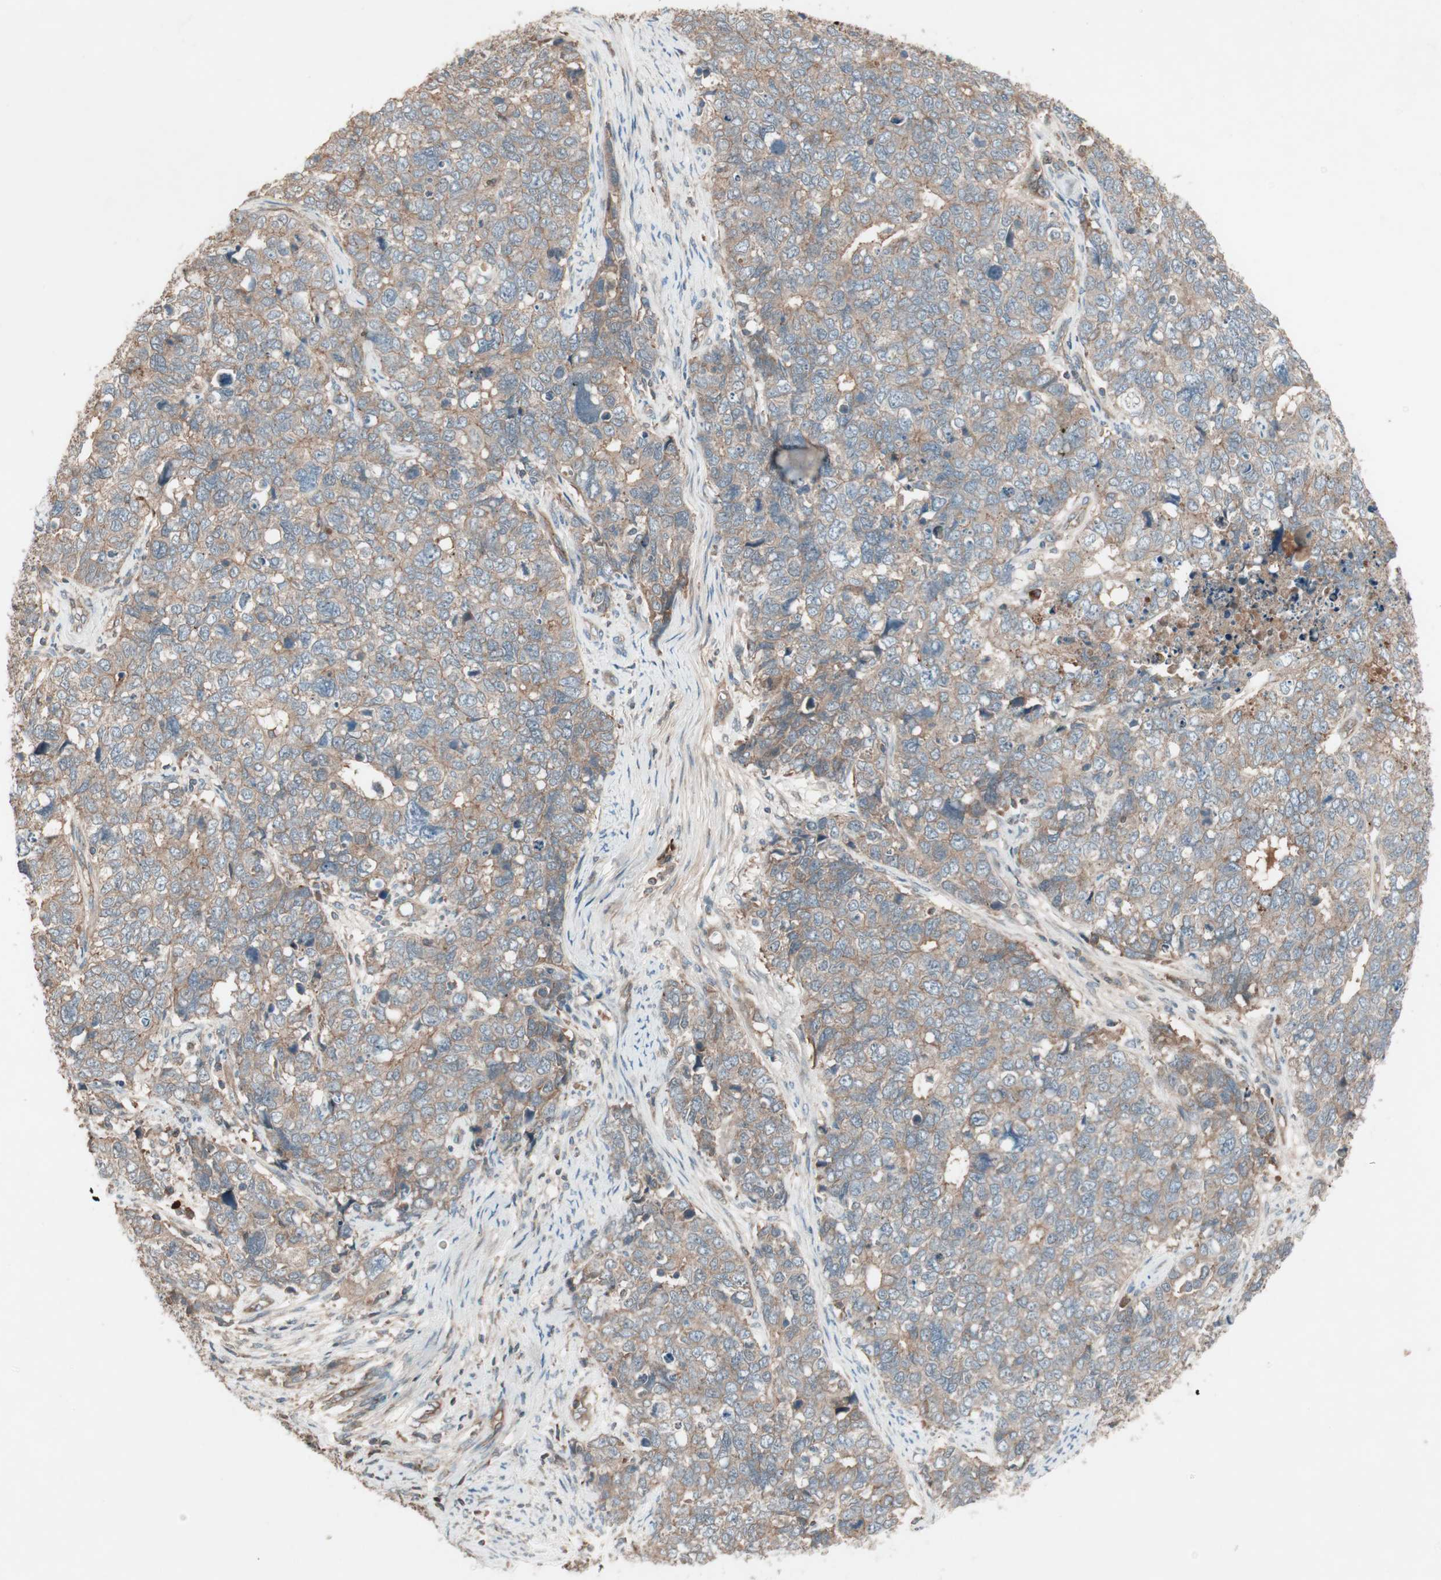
{"staining": {"intensity": "moderate", "quantity": ">75%", "location": "cytoplasmic/membranous"}, "tissue": "cervical cancer", "cell_type": "Tumor cells", "image_type": "cancer", "snomed": [{"axis": "morphology", "description": "Squamous cell carcinoma, NOS"}, {"axis": "topography", "description": "Cervix"}], "caption": "A medium amount of moderate cytoplasmic/membranous staining is present in about >75% of tumor cells in squamous cell carcinoma (cervical) tissue.", "gene": "TFPI", "patient": {"sex": "female", "age": 63}}